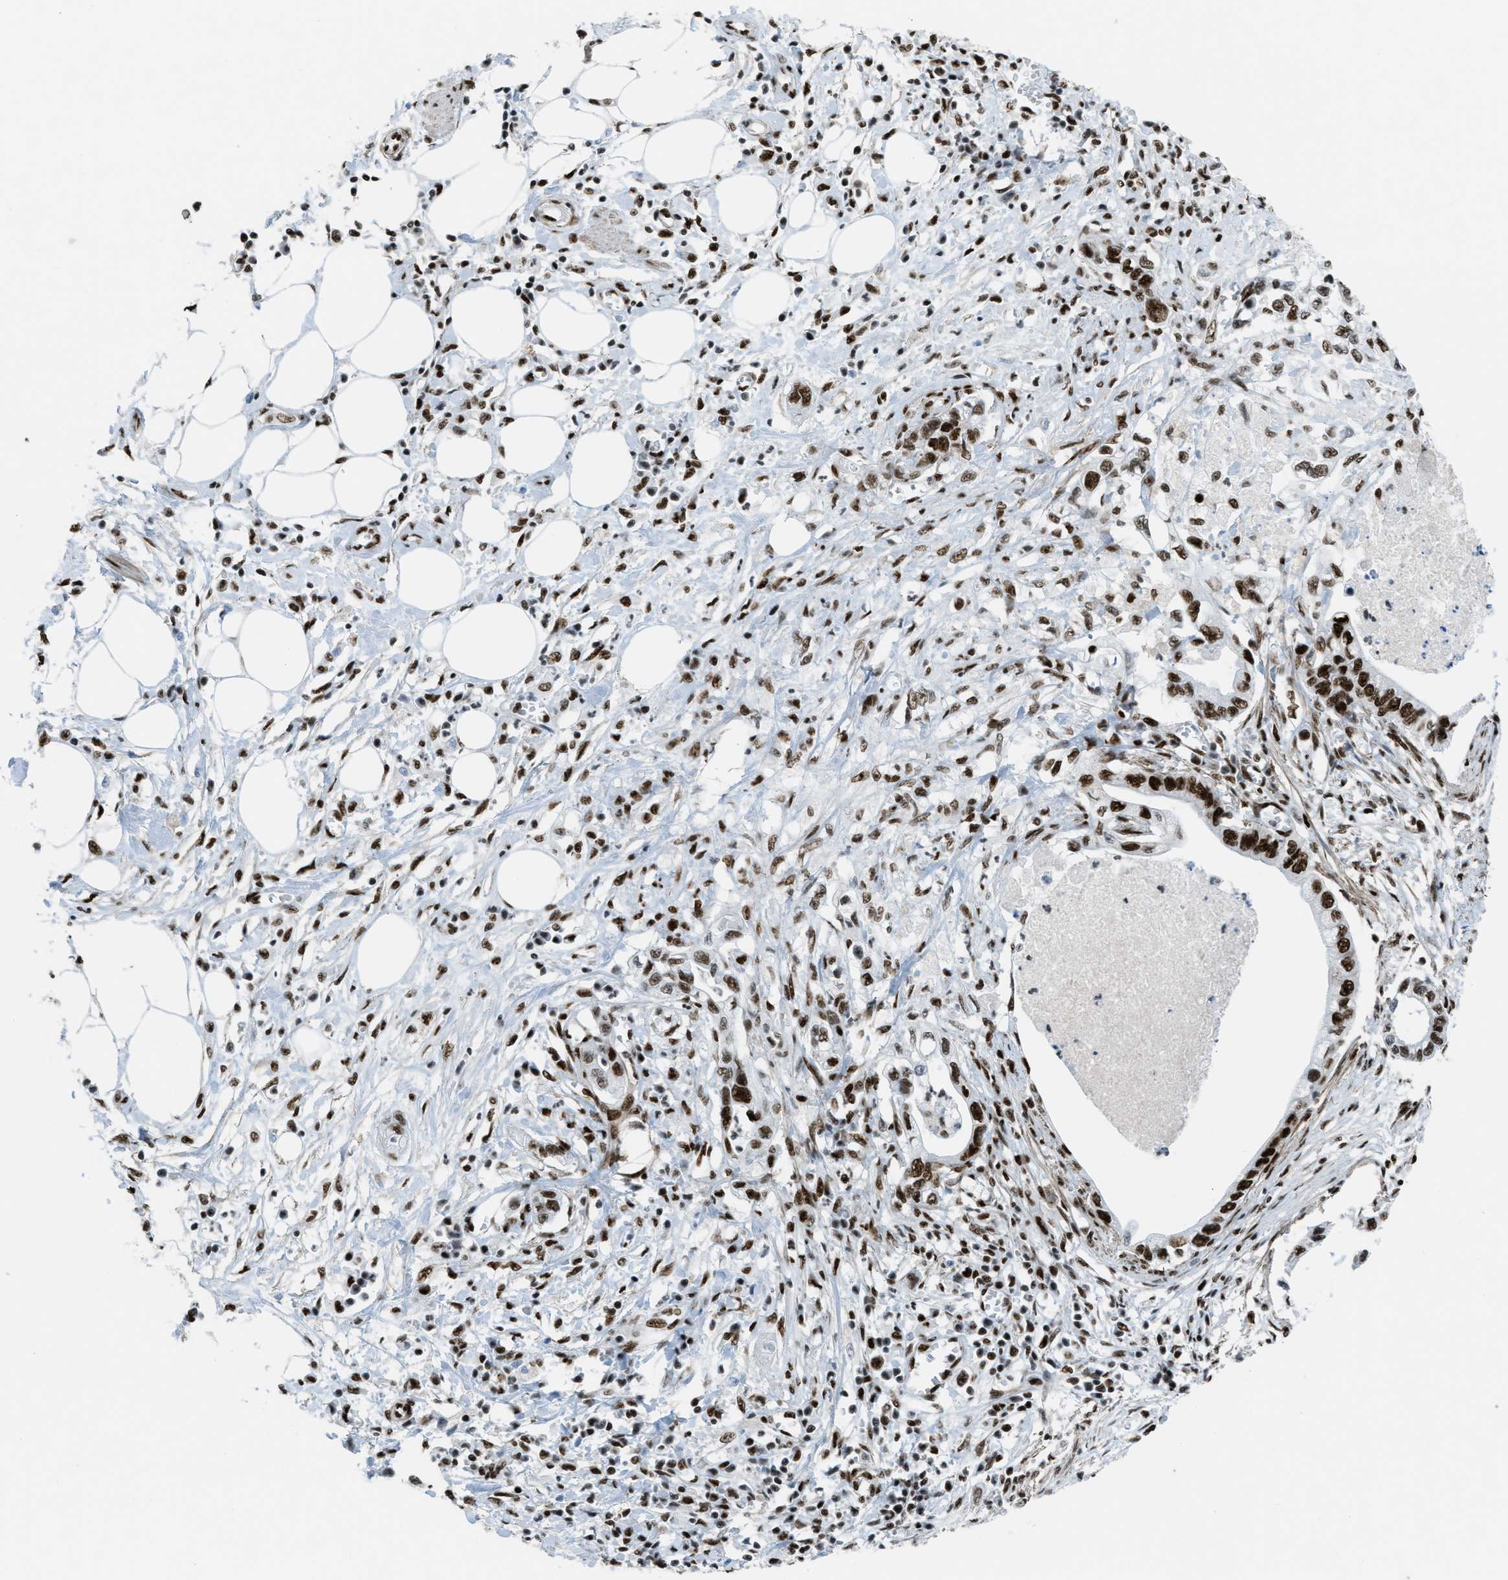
{"staining": {"intensity": "strong", "quantity": ">75%", "location": "nuclear"}, "tissue": "pancreatic cancer", "cell_type": "Tumor cells", "image_type": "cancer", "snomed": [{"axis": "morphology", "description": "Adenocarcinoma, NOS"}, {"axis": "topography", "description": "Pancreas"}], "caption": "Immunohistochemistry histopathology image of pancreatic cancer (adenocarcinoma) stained for a protein (brown), which reveals high levels of strong nuclear expression in approximately >75% of tumor cells.", "gene": "ZNF207", "patient": {"sex": "male", "age": 56}}